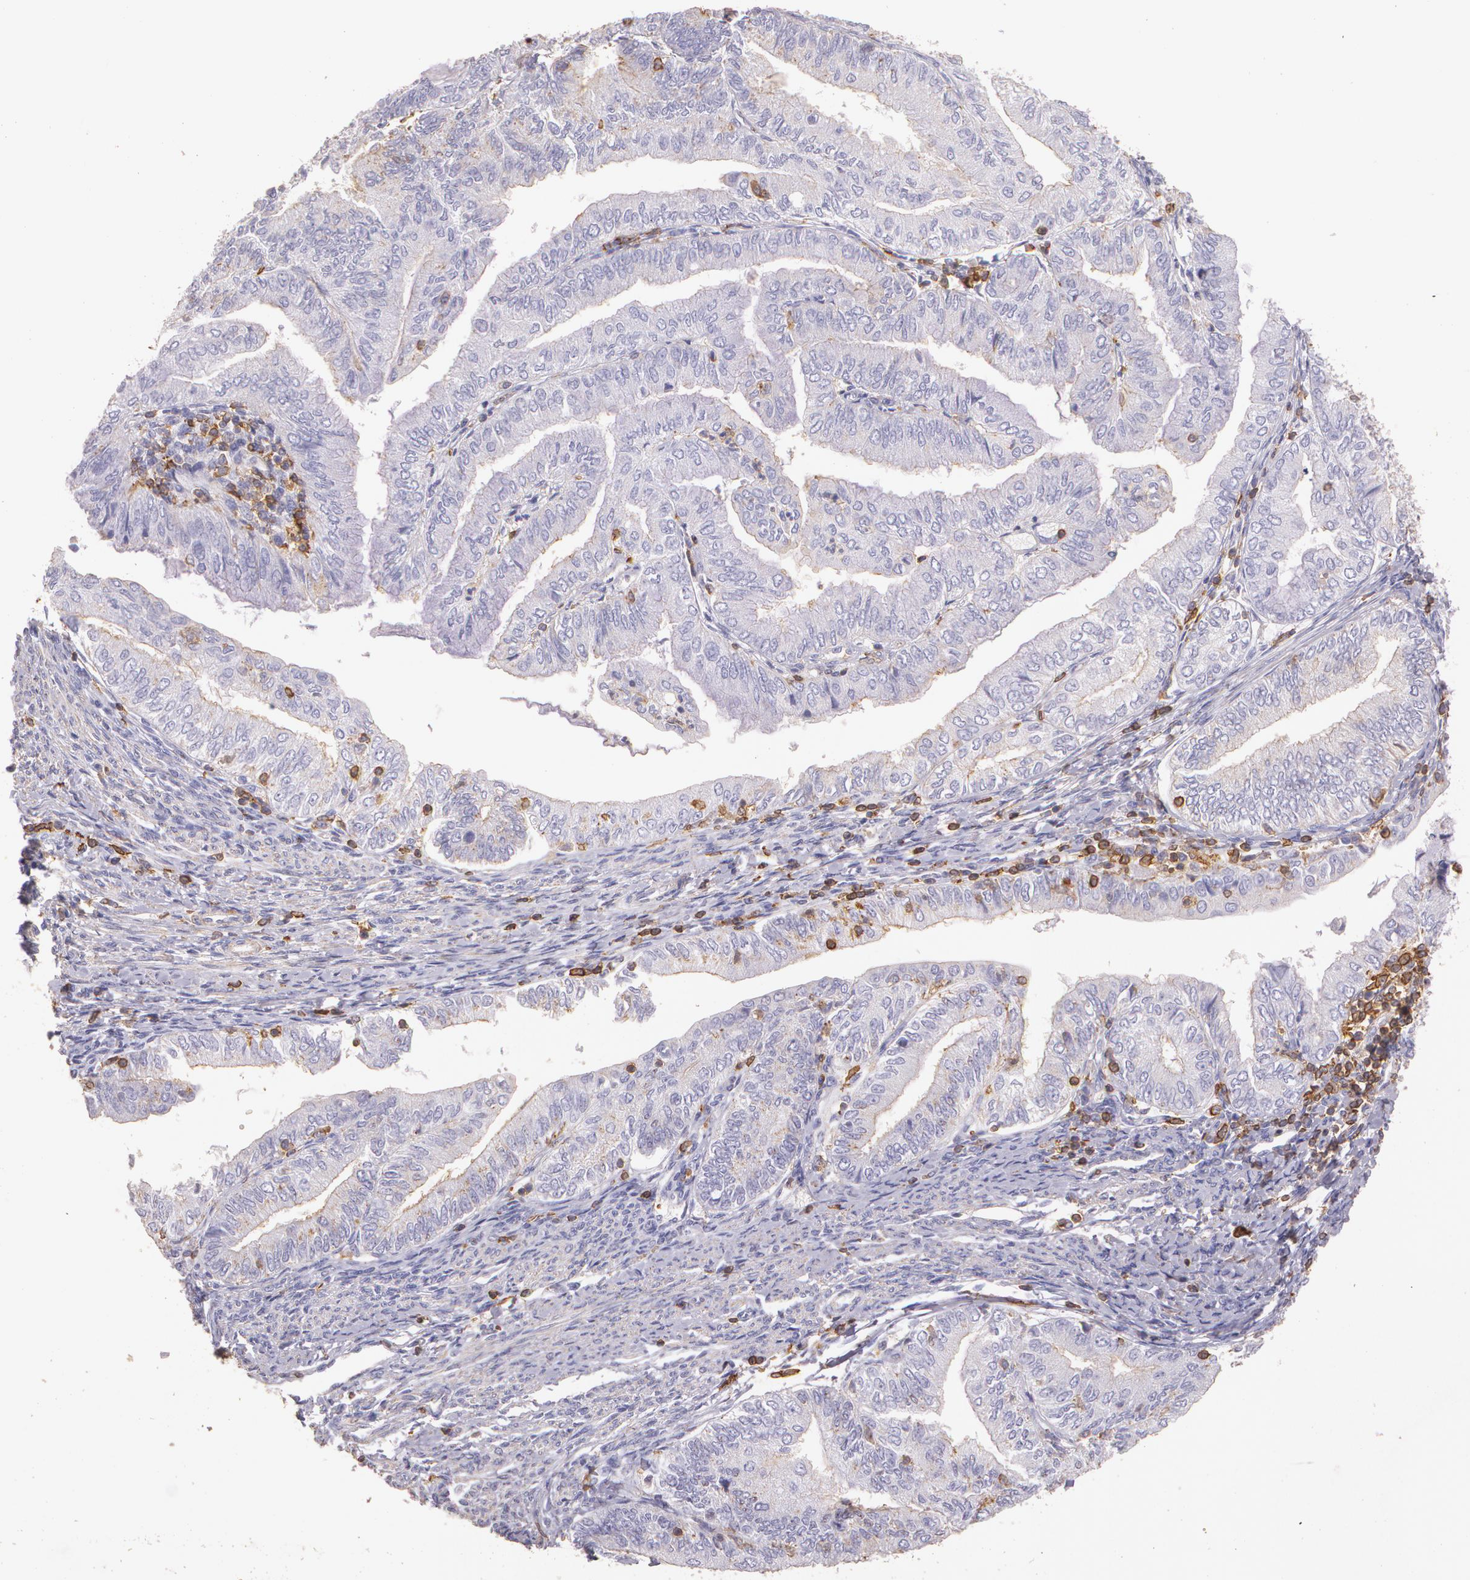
{"staining": {"intensity": "weak", "quantity": "<25%", "location": "cytoplasmic/membranous"}, "tissue": "endometrial cancer", "cell_type": "Tumor cells", "image_type": "cancer", "snomed": [{"axis": "morphology", "description": "Adenocarcinoma, NOS"}, {"axis": "topography", "description": "Endometrium"}], "caption": "Human adenocarcinoma (endometrial) stained for a protein using immunohistochemistry demonstrates no staining in tumor cells.", "gene": "TGFBR1", "patient": {"sex": "female", "age": 53}}